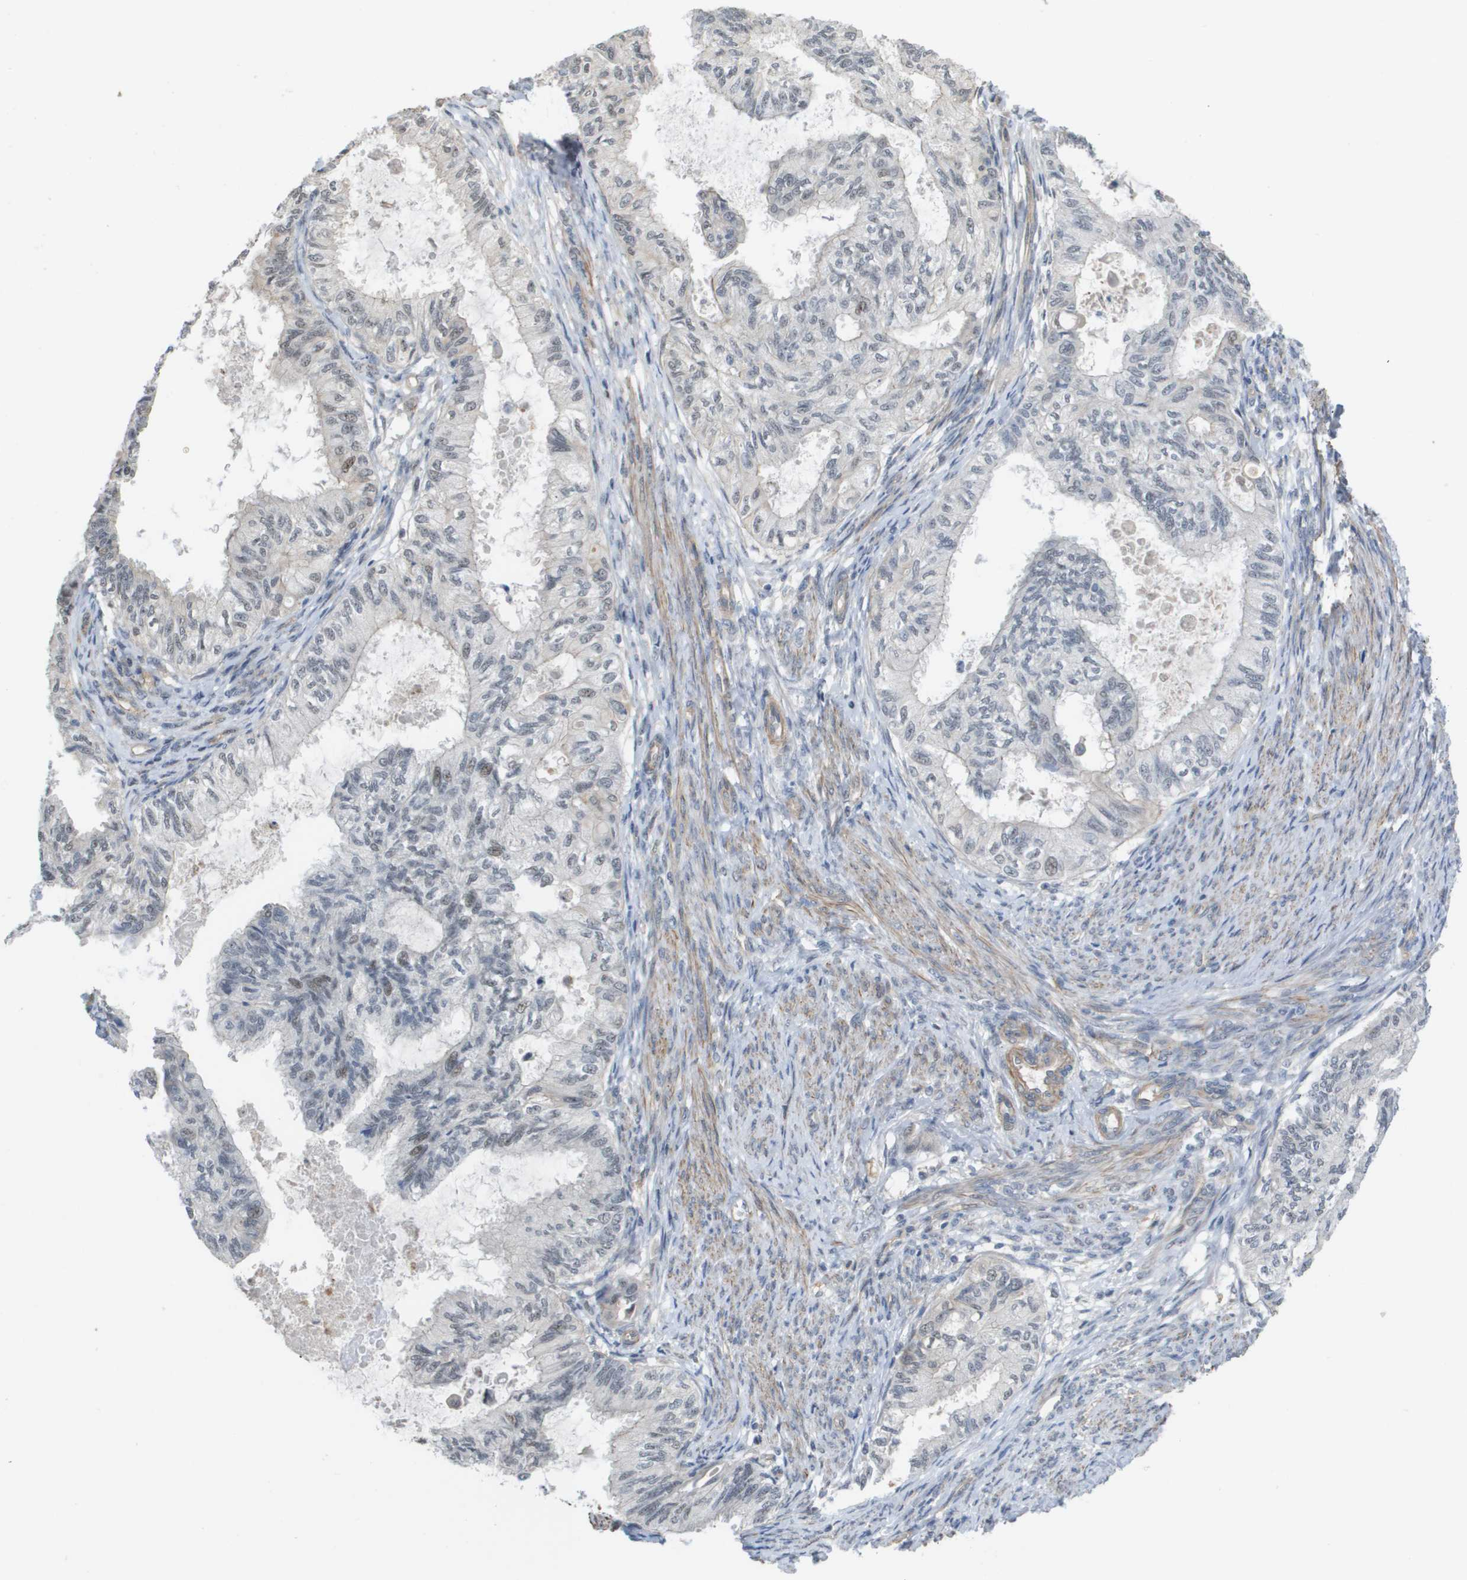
{"staining": {"intensity": "weak", "quantity": "<25%", "location": "nuclear"}, "tissue": "cervical cancer", "cell_type": "Tumor cells", "image_type": "cancer", "snomed": [{"axis": "morphology", "description": "Normal tissue, NOS"}, {"axis": "morphology", "description": "Adenocarcinoma, NOS"}, {"axis": "topography", "description": "Cervix"}, {"axis": "topography", "description": "Endometrium"}], "caption": "A photomicrograph of cervical cancer stained for a protein exhibits no brown staining in tumor cells.", "gene": "RNF112", "patient": {"sex": "female", "age": 86}}